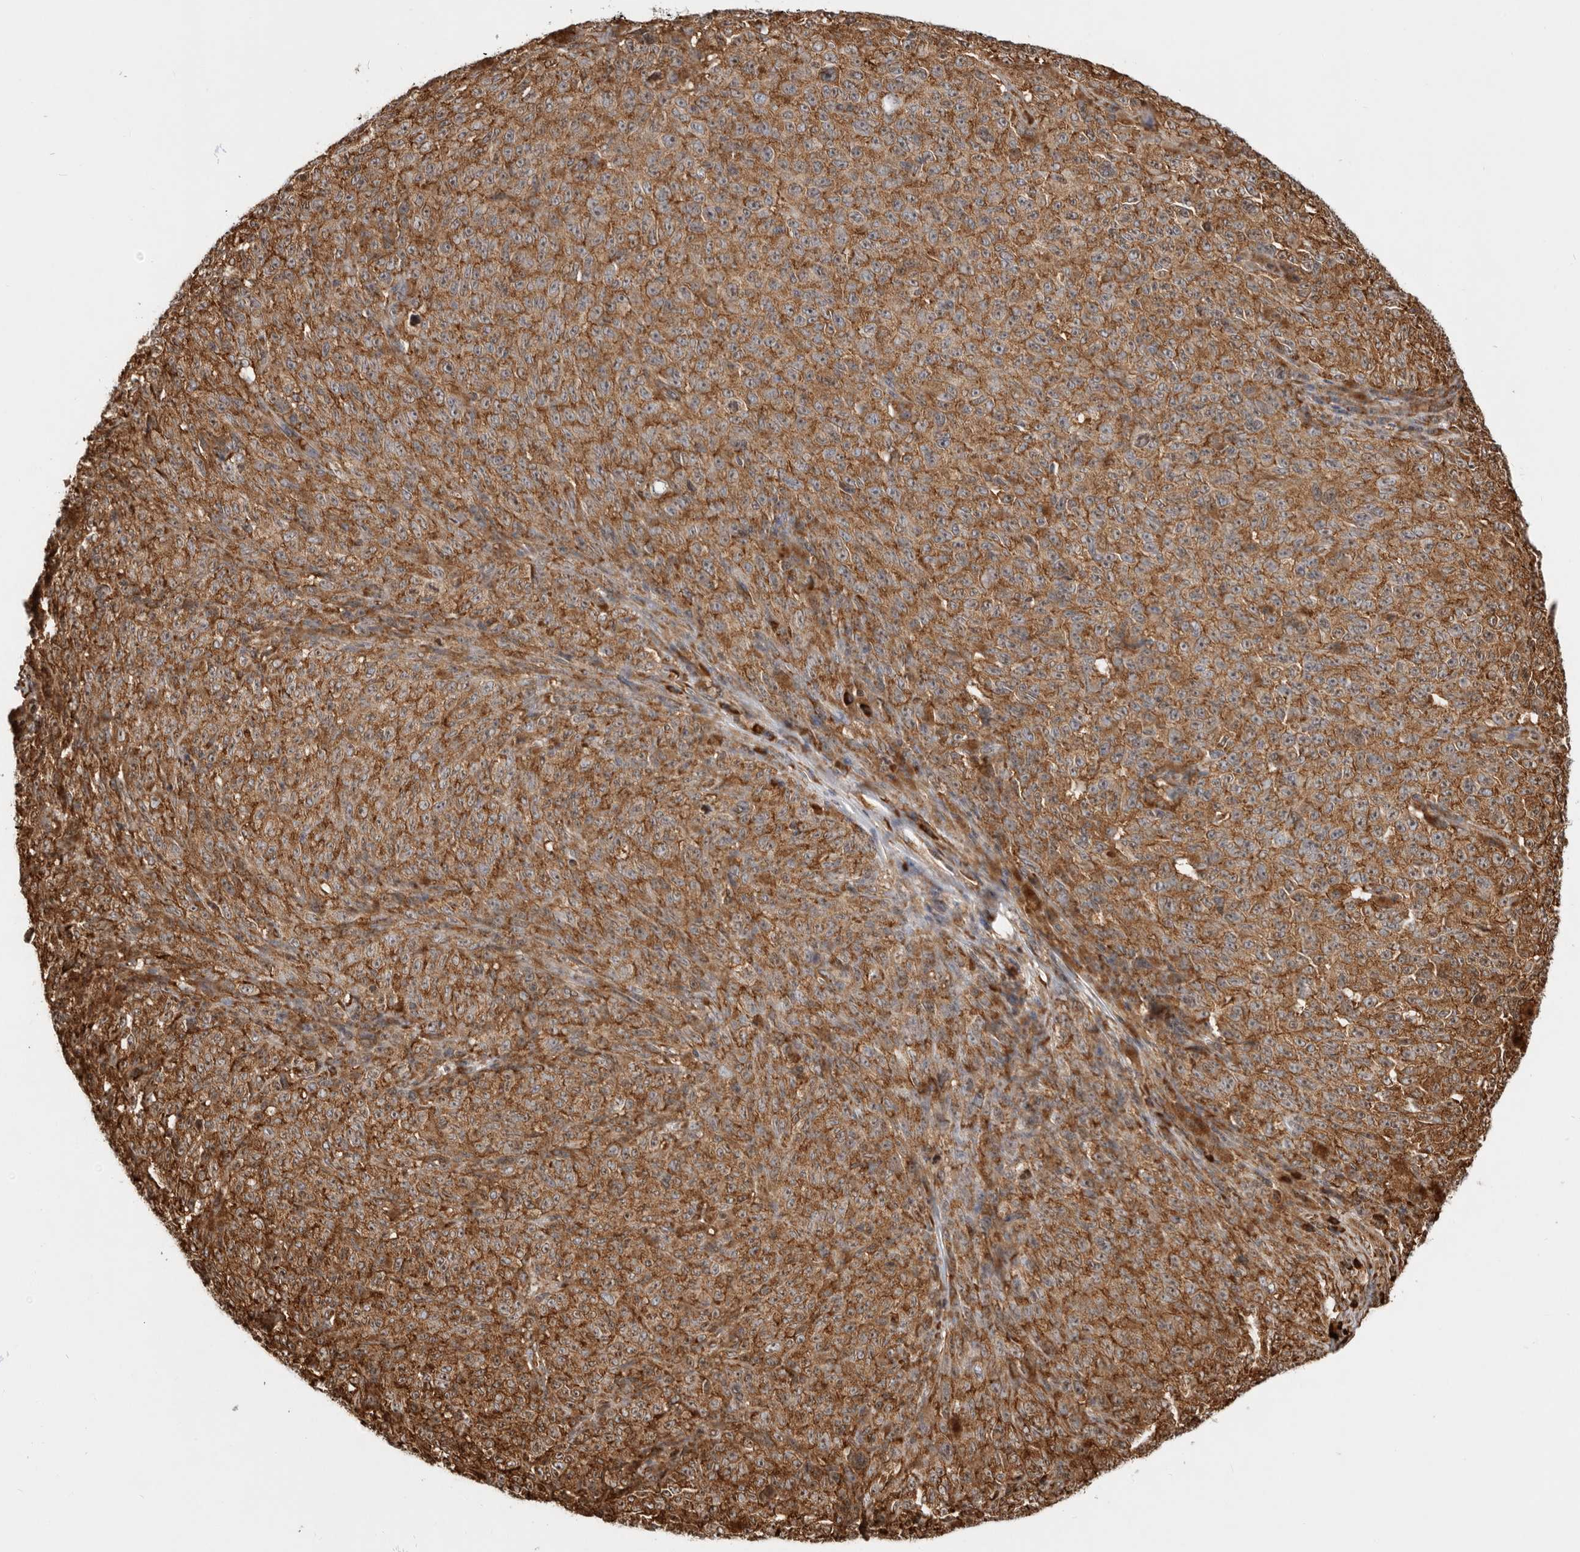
{"staining": {"intensity": "moderate", "quantity": ">75%", "location": "cytoplasmic/membranous"}, "tissue": "melanoma", "cell_type": "Tumor cells", "image_type": "cancer", "snomed": [{"axis": "morphology", "description": "Malignant melanoma, NOS"}, {"axis": "topography", "description": "Skin"}], "caption": "Moderate cytoplasmic/membranous protein expression is identified in about >75% of tumor cells in melanoma.", "gene": "FZD3", "patient": {"sex": "female", "age": 82}}